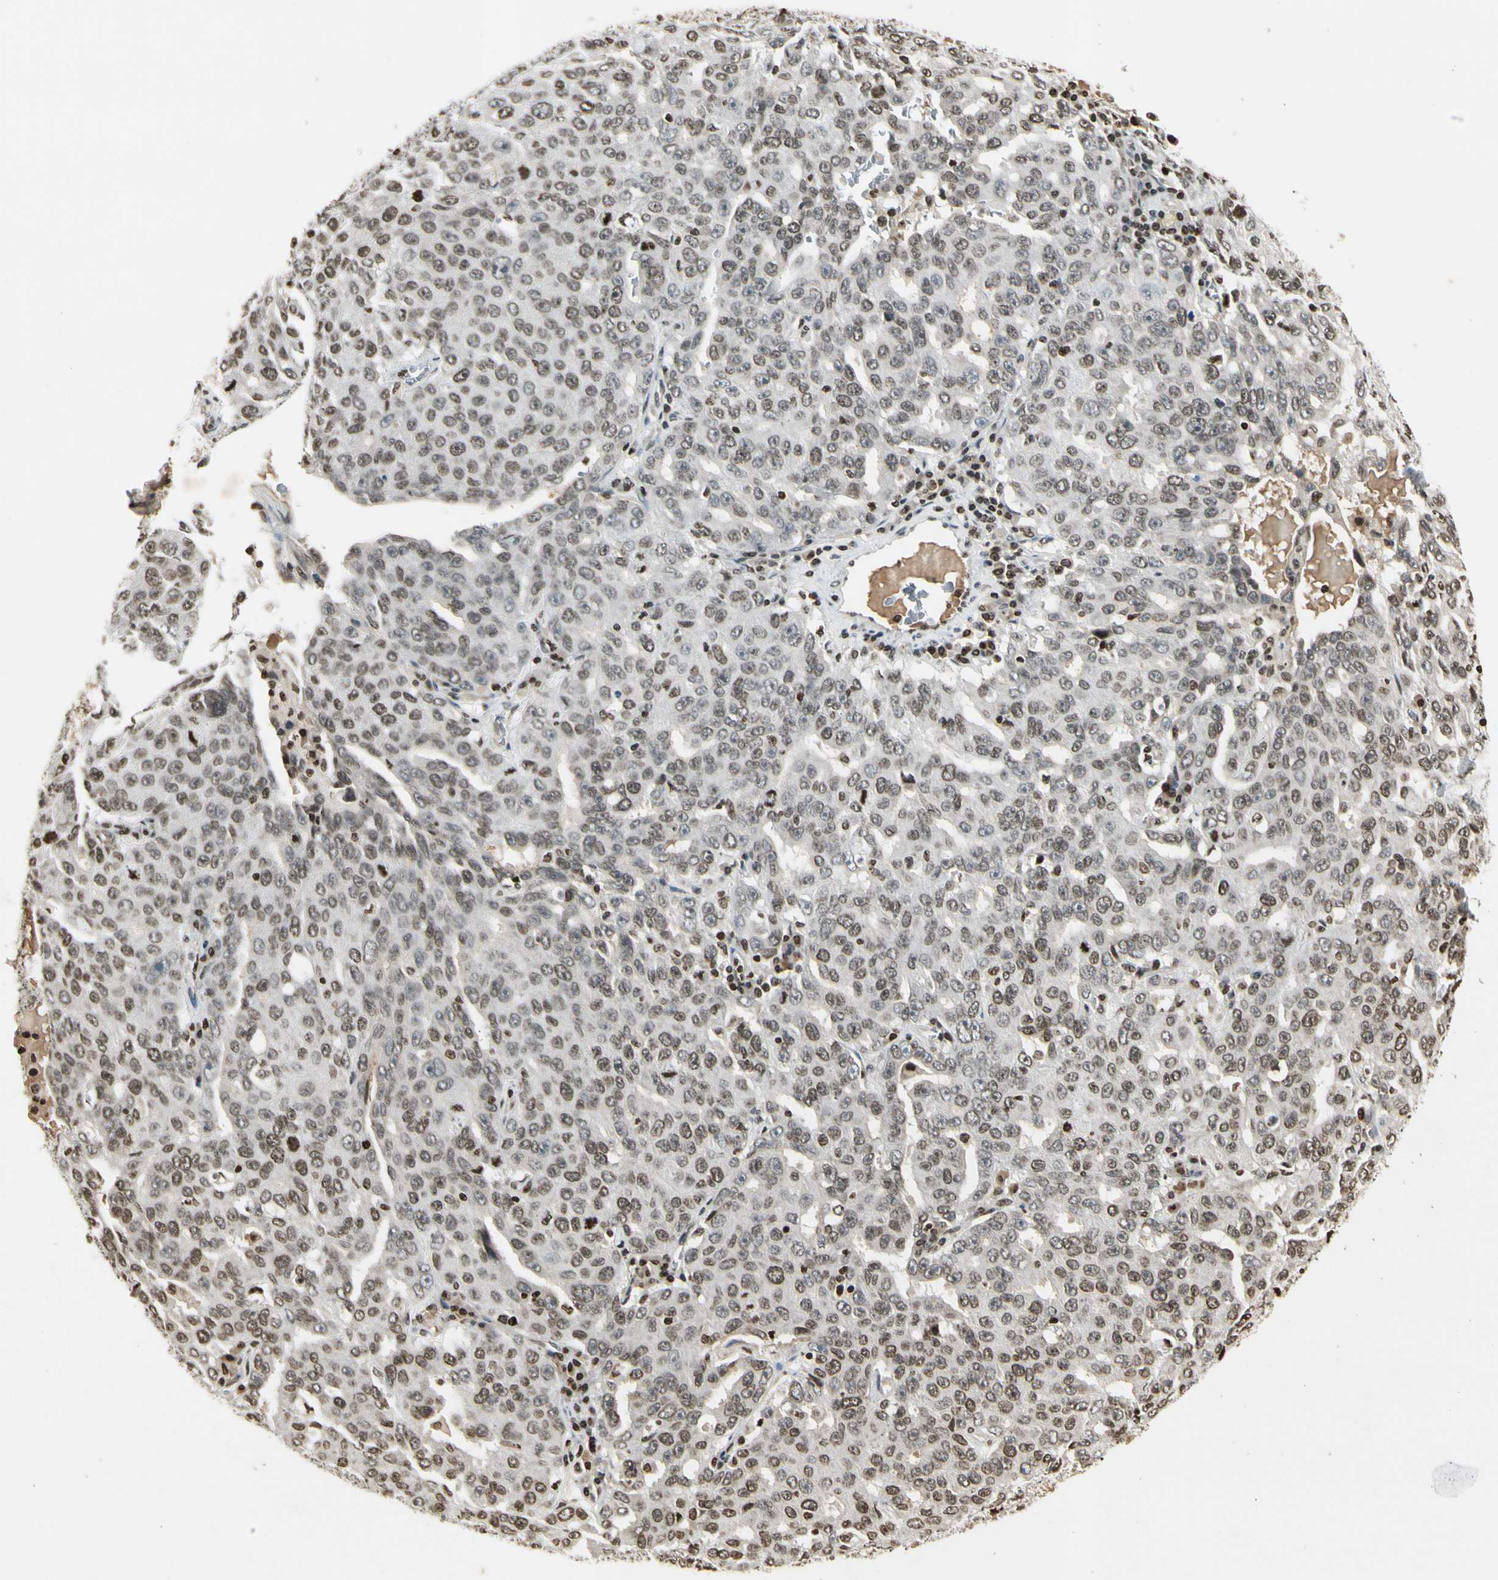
{"staining": {"intensity": "weak", "quantity": "25%-75%", "location": "nuclear"}, "tissue": "ovarian cancer", "cell_type": "Tumor cells", "image_type": "cancer", "snomed": [{"axis": "morphology", "description": "Carcinoma, endometroid"}, {"axis": "topography", "description": "Ovary"}], "caption": "Immunohistochemical staining of endometroid carcinoma (ovarian) shows weak nuclear protein positivity in about 25%-75% of tumor cells.", "gene": "RORA", "patient": {"sex": "female", "age": 62}}